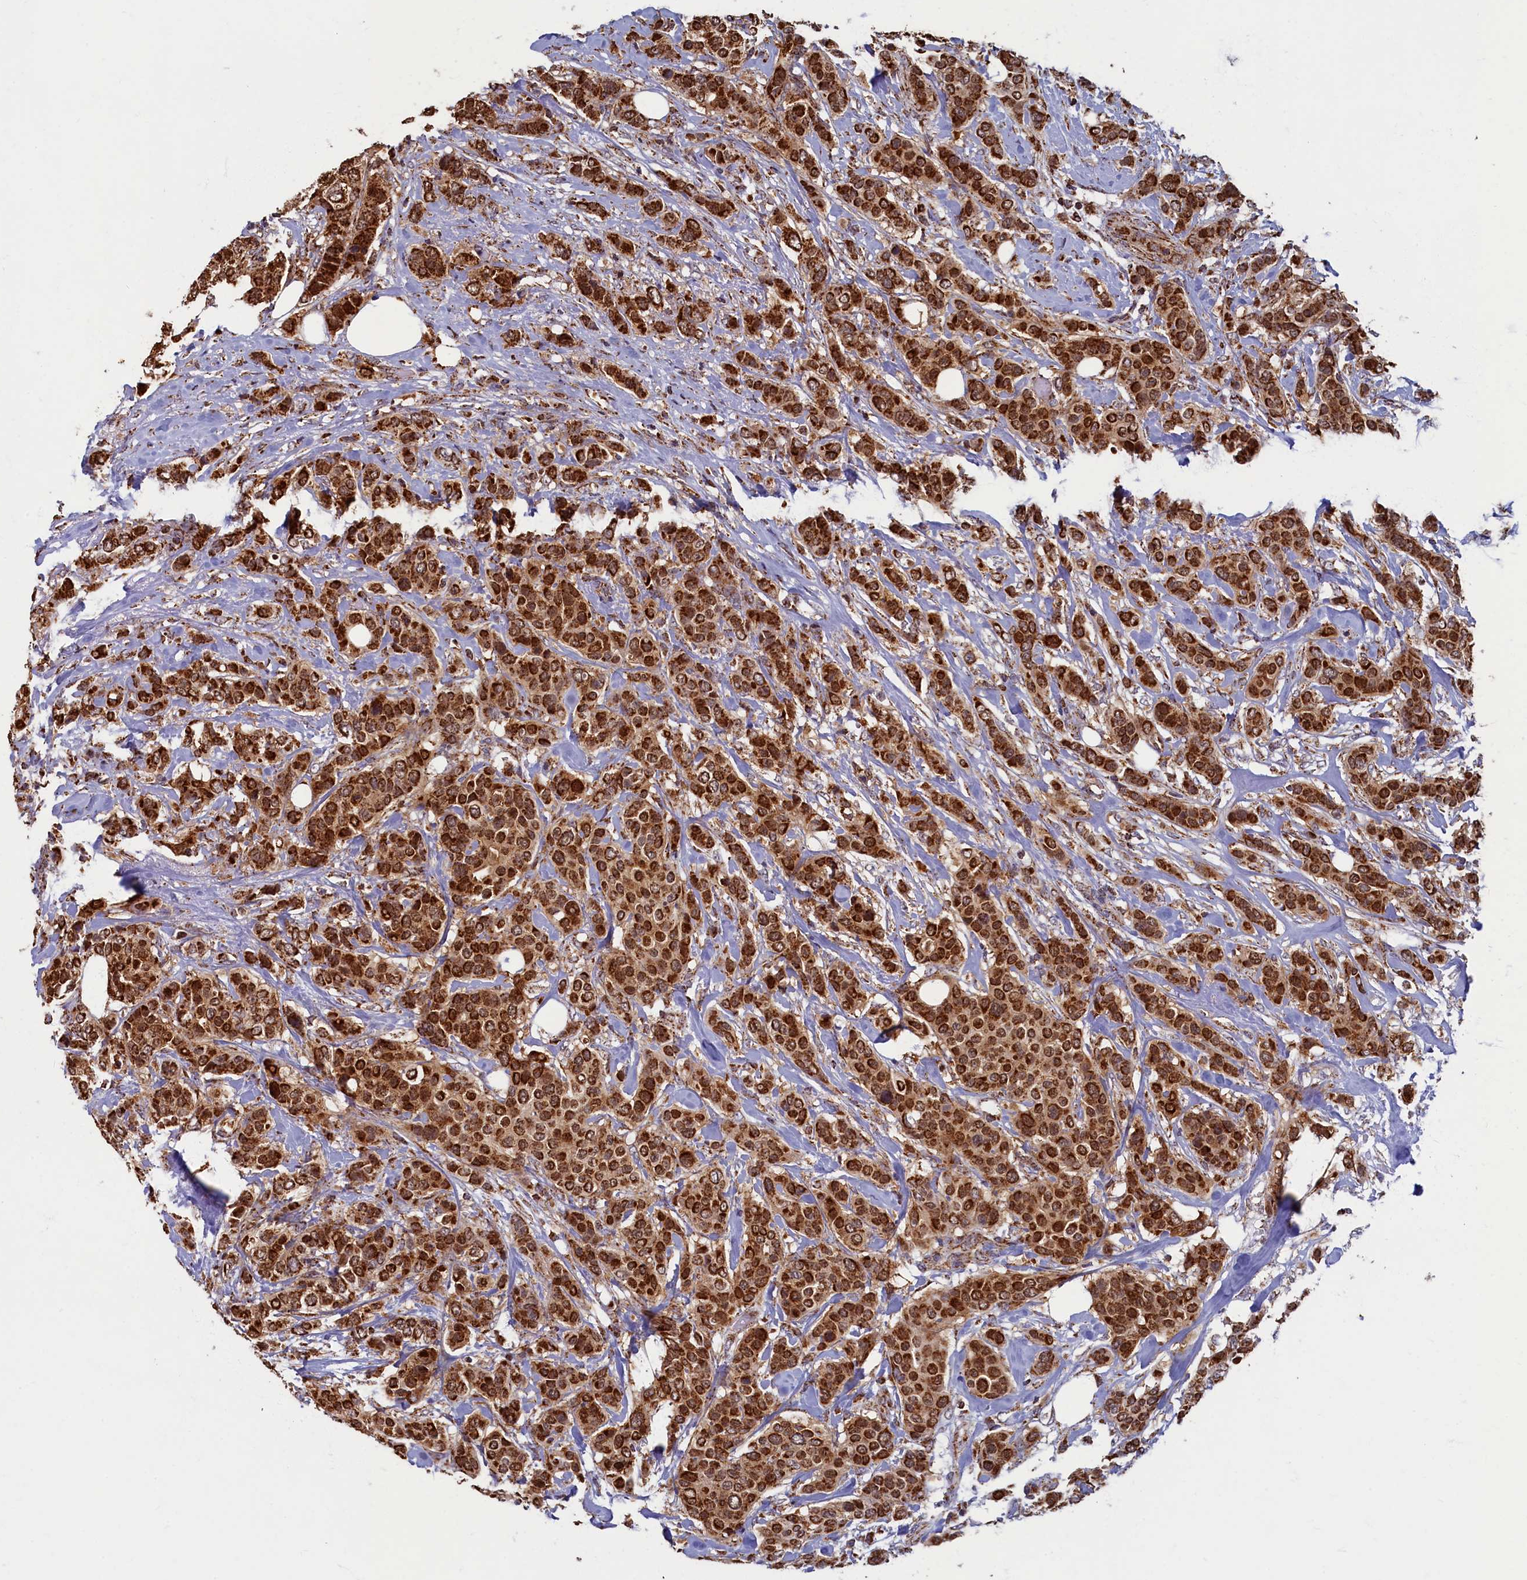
{"staining": {"intensity": "strong", "quantity": ">75%", "location": "cytoplasmic/membranous,nuclear"}, "tissue": "breast cancer", "cell_type": "Tumor cells", "image_type": "cancer", "snomed": [{"axis": "morphology", "description": "Lobular carcinoma"}, {"axis": "topography", "description": "Breast"}], "caption": "This micrograph displays breast cancer stained with IHC to label a protein in brown. The cytoplasmic/membranous and nuclear of tumor cells show strong positivity for the protein. Nuclei are counter-stained blue.", "gene": "SPR", "patient": {"sex": "female", "age": 51}}